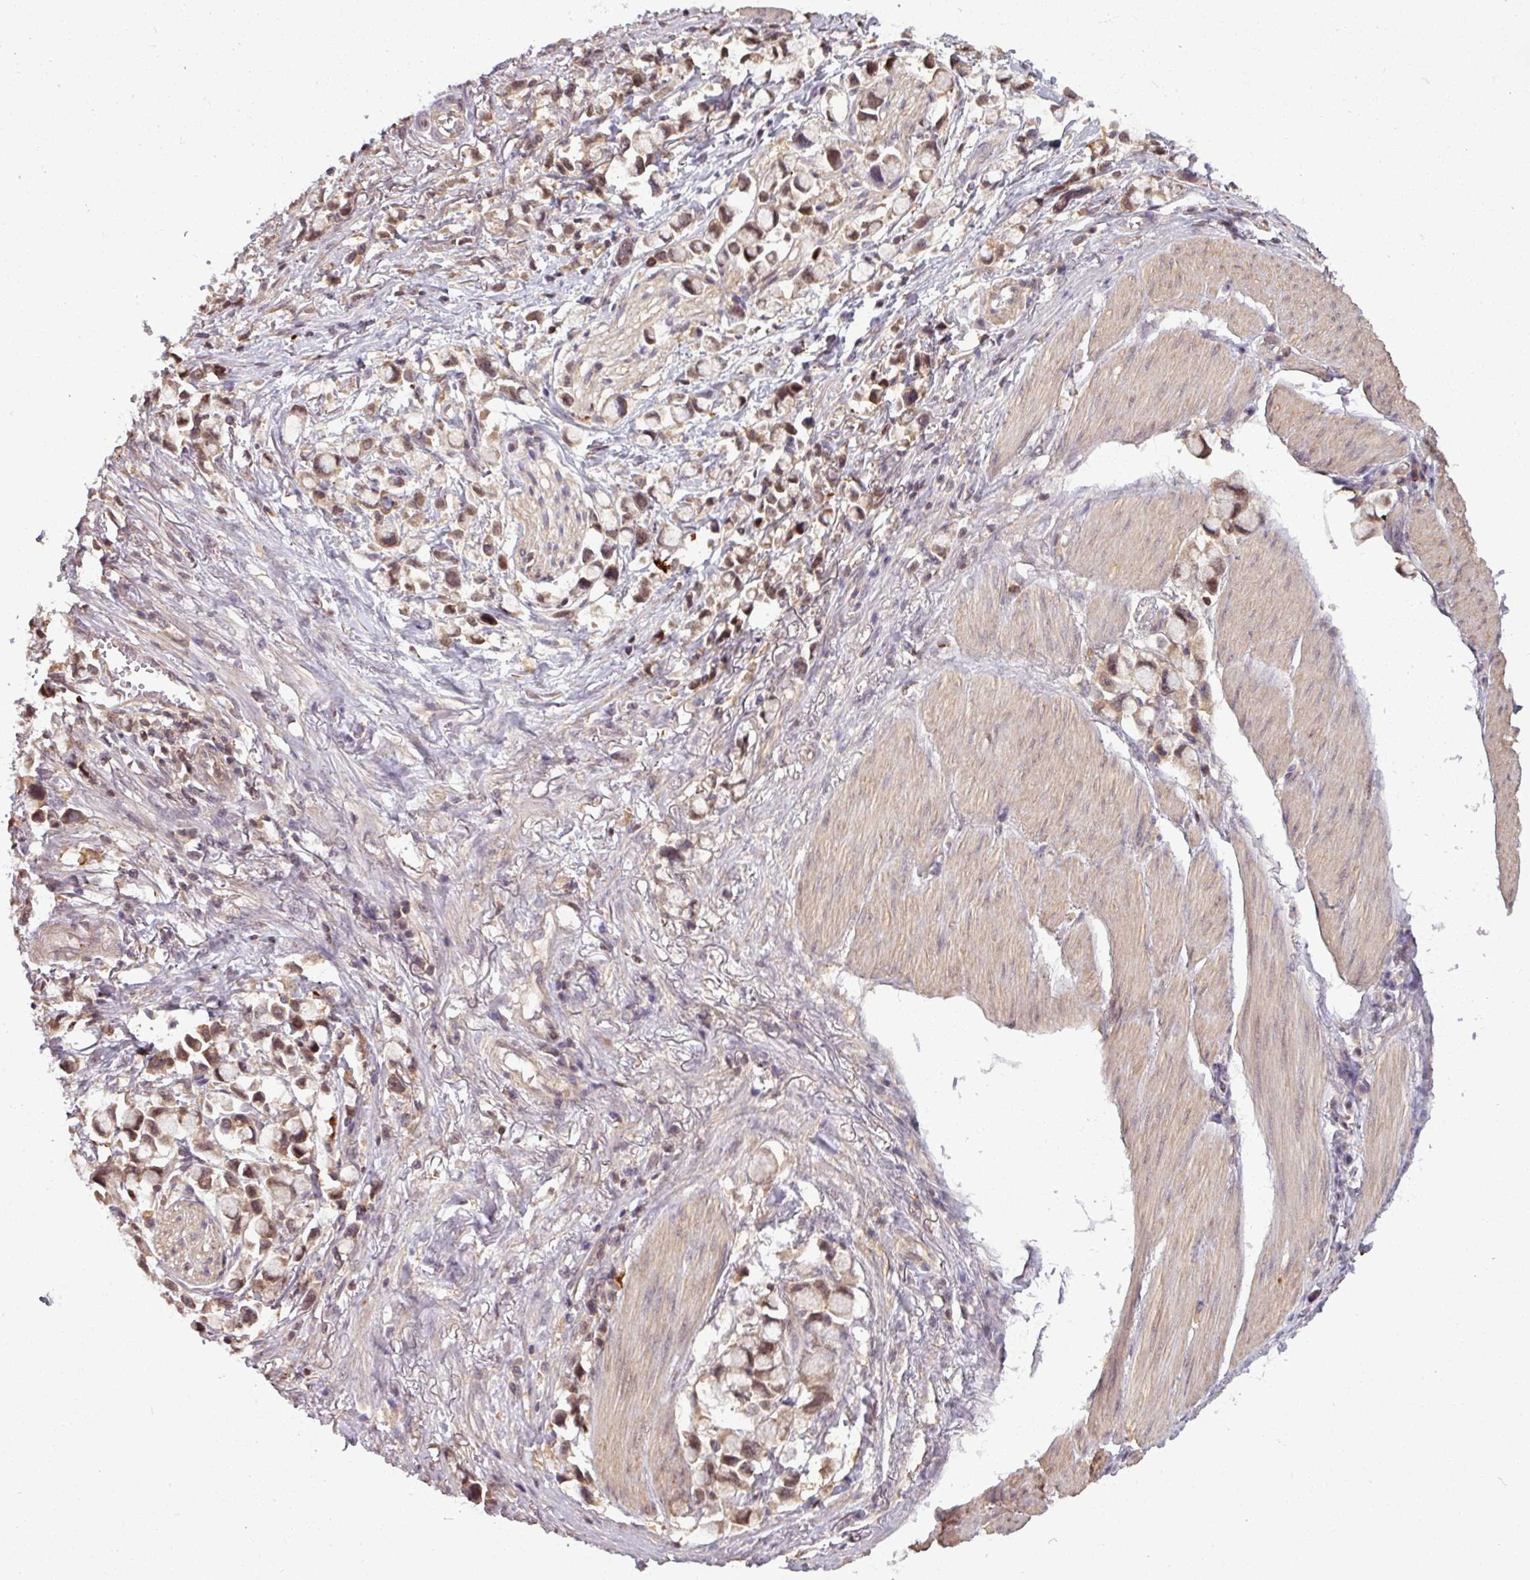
{"staining": {"intensity": "moderate", "quantity": ">75%", "location": "cytoplasmic/membranous"}, "tissue": "stomach cancer", "cell_type": "Tumor cells", "image_type": "cancer", "snomed": [{"axis": "morphology", "description": "Adenocarcinoma, NOS"}, {"axis": "topography", "description": "Stomach"}], "caption": "Stomach adenocarcinoma stained with a brown dye exhibits moderate cytoplasmic/membranous positive expression in approximately >75% of tumor cells.", "gene": "TUSC3", "patient": {"sex": "female", "age": 81}}